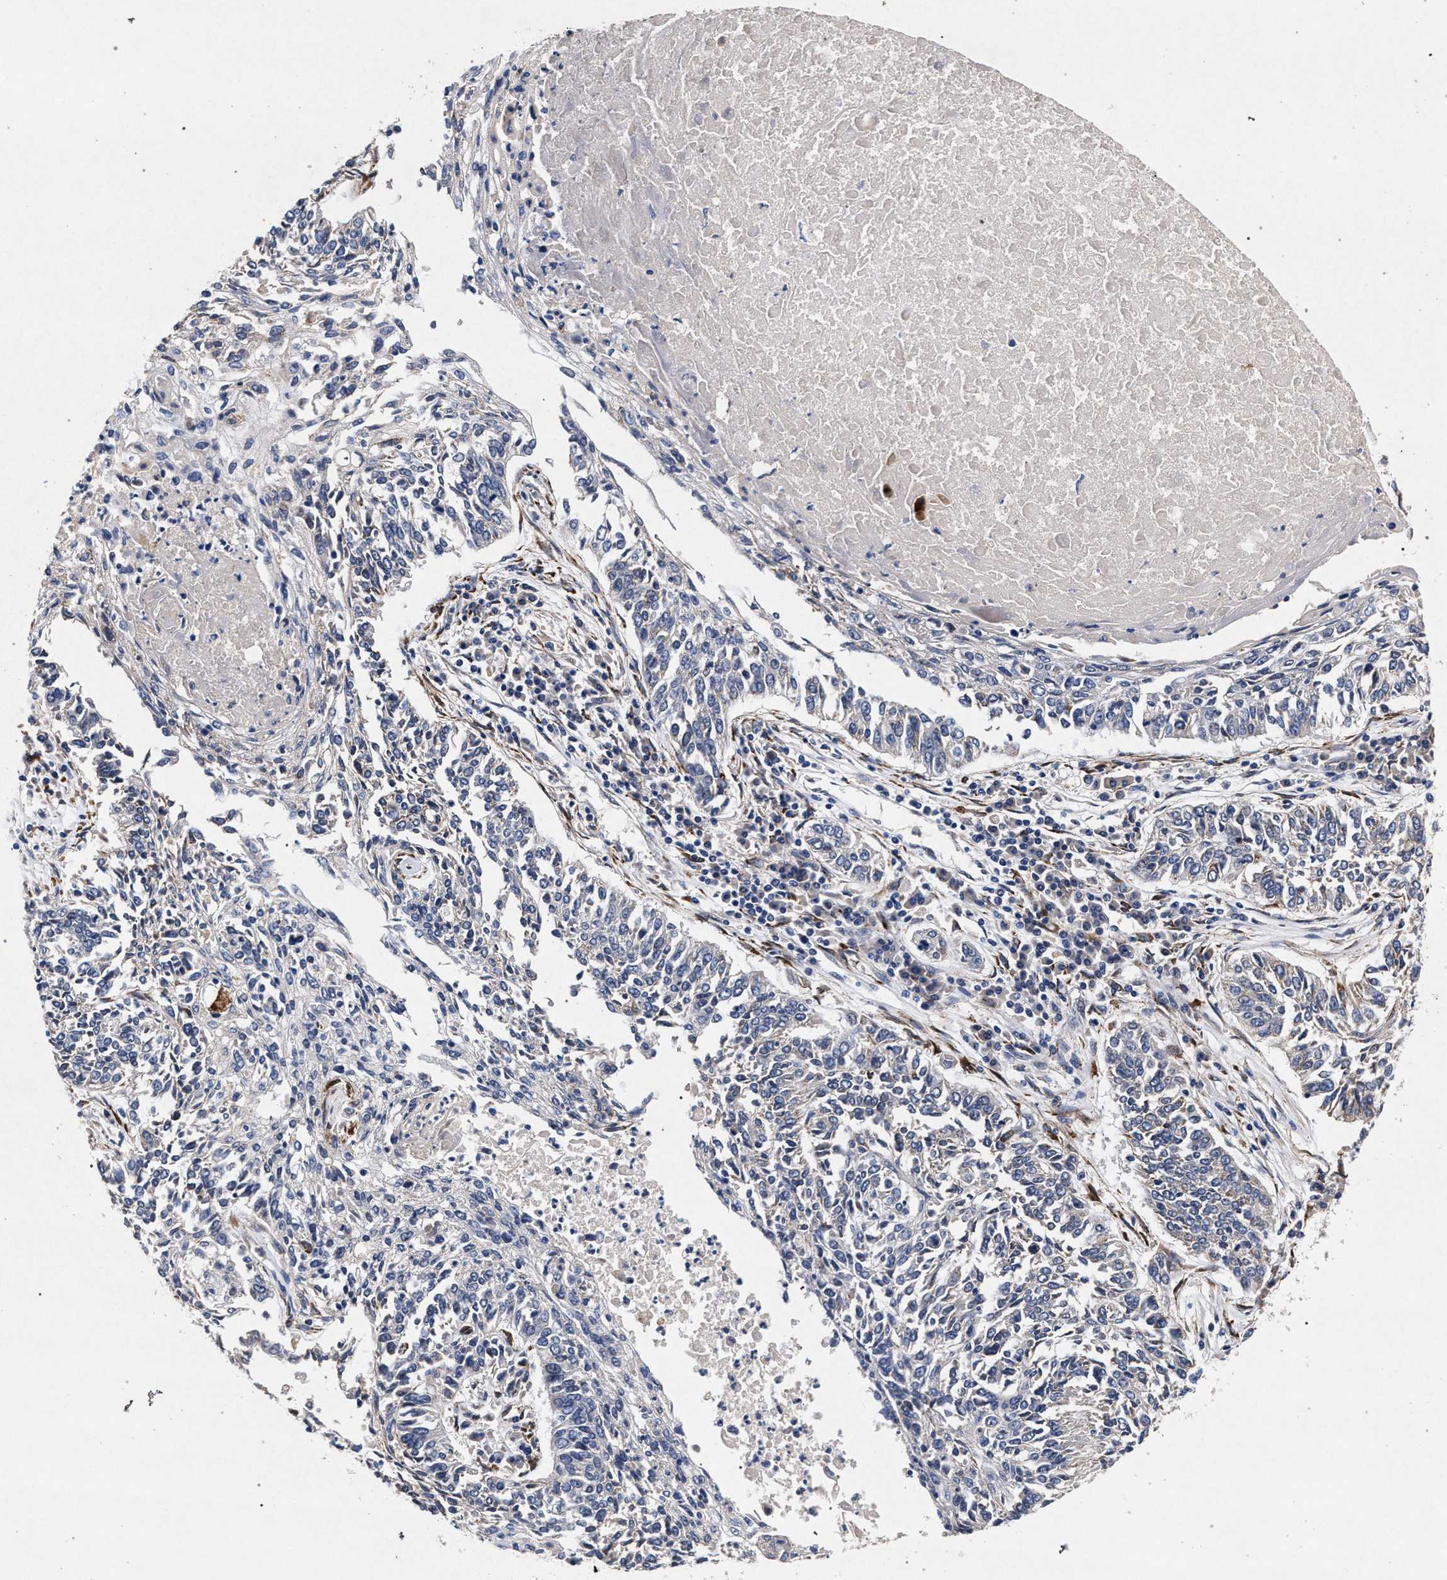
{"staining": {"intensity": "negative", "quantity": "none", "location": "none"}, "tissue": "lung cancer", "cell_type": "Tumor cells", "image_type": "cancer", "snomed": [{"axis": "morphology", "description": "Normal tissue, NOS"}, {"axis": "morphology", "description": "Squamous cell carcinoma, NOS"}, {"axis": "topography", "description": "Cartilage tissue"}, {"axis": "topography", "description": "Bronchus"}, {"axis": "topography", "description": "Lung"}], "caption": "A high-resolution histopathology image shows immunohistochemistry staining of lung cancer (squamous cell carcinoma), which demonstrates no significant expression in tumor cells.", "gene": "NEK7", "patient": {"sex": "female", "age": 49}}